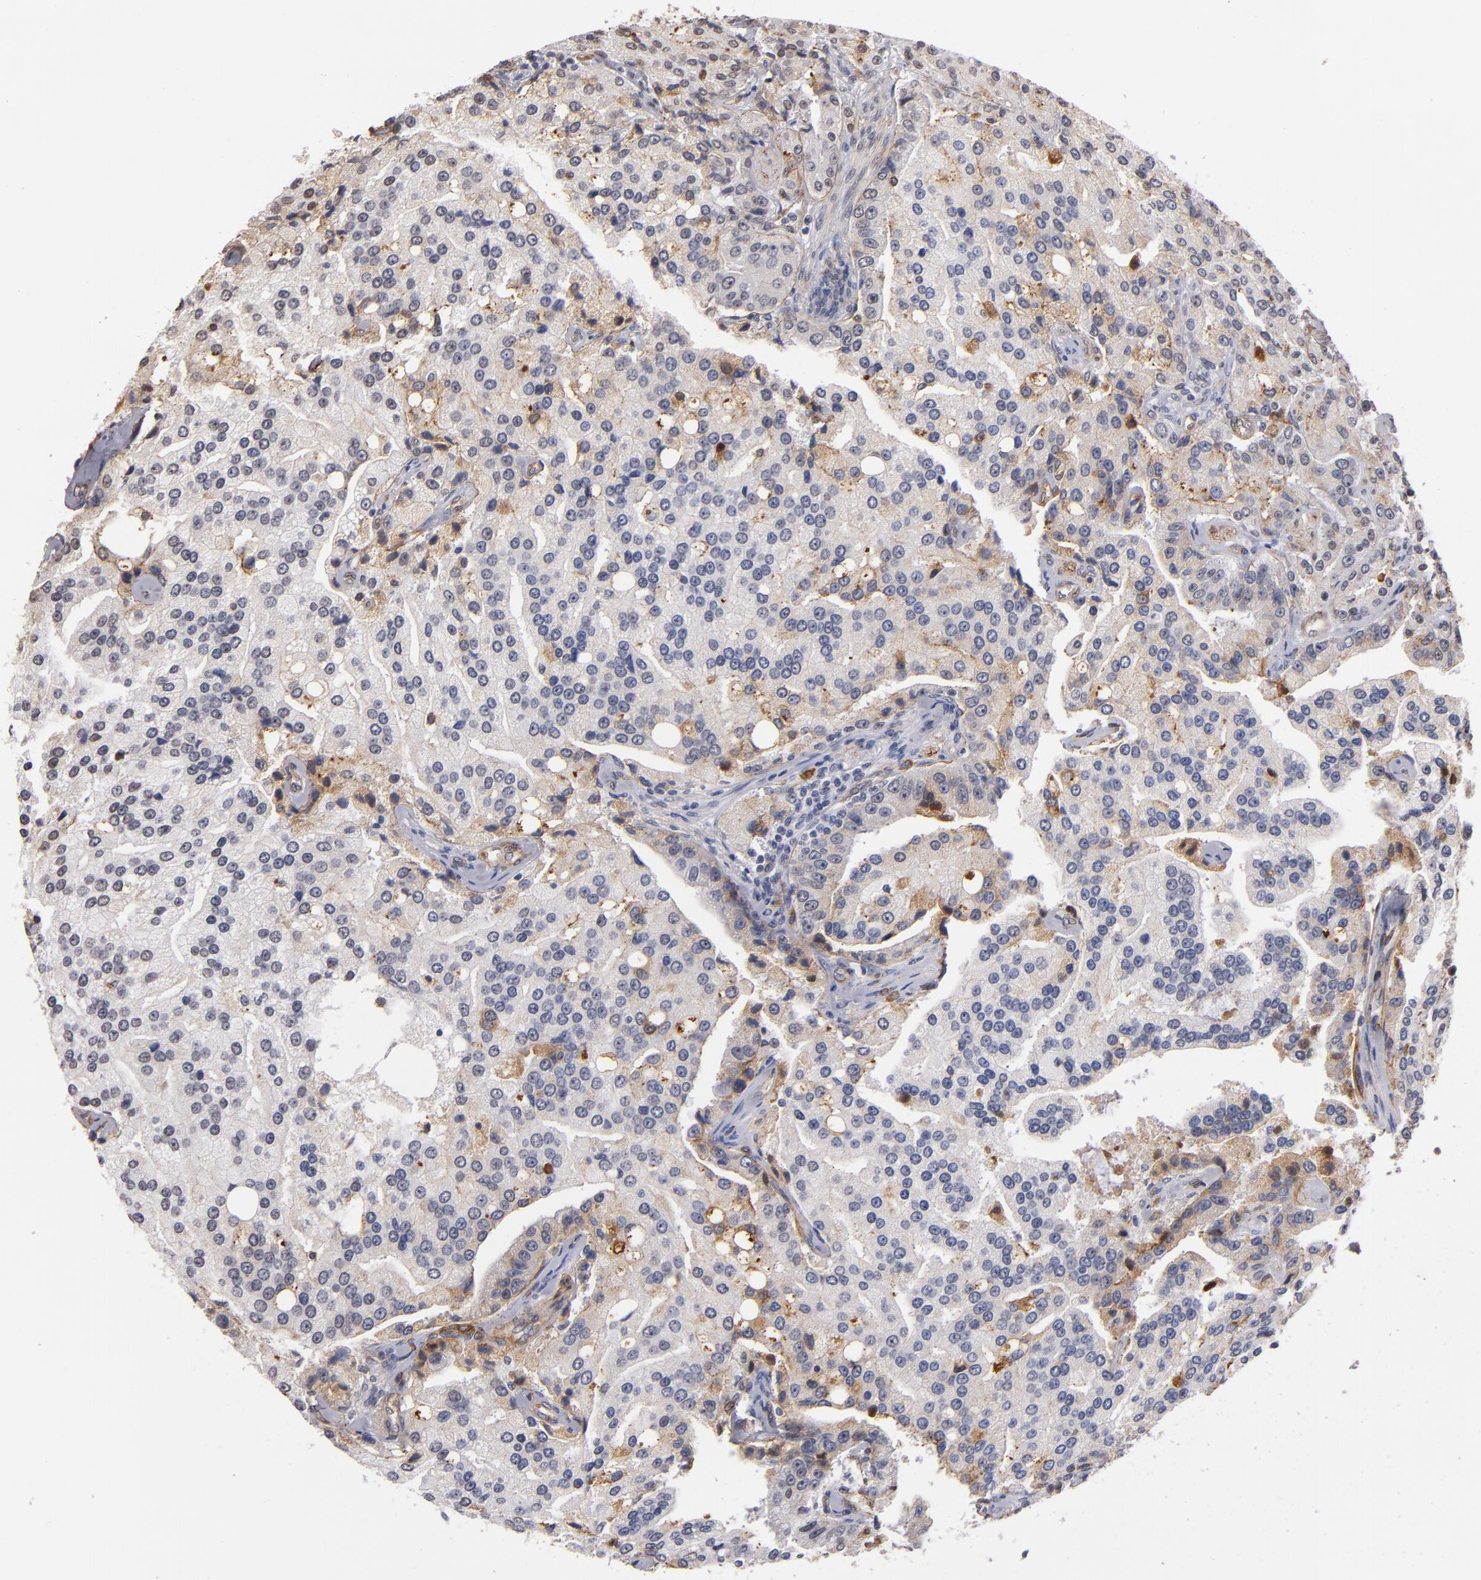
{"staining": {"intensity": "weak", "quantity": "25%-75%", "location": "cytoplasmic/membranous"}, "tissue": "prostate cancer", "cell_type": "Tumor cells", "image_type": "cancer", "snomed": [{"axis": "morphology", "description": "Adenocarcinoma, Medium grade"}, {"axis": "topography", "description": "Prostate"}], "caption": "The image reveals staining of prostate cancer, revealing weak cytoplasmic/membranous protein positivity (brown color) within tumor cells. (IHC, brightfield microscopy, high magnification).", "gene": "LAMC1", "patient": {"sex": "male", "age": 72}}